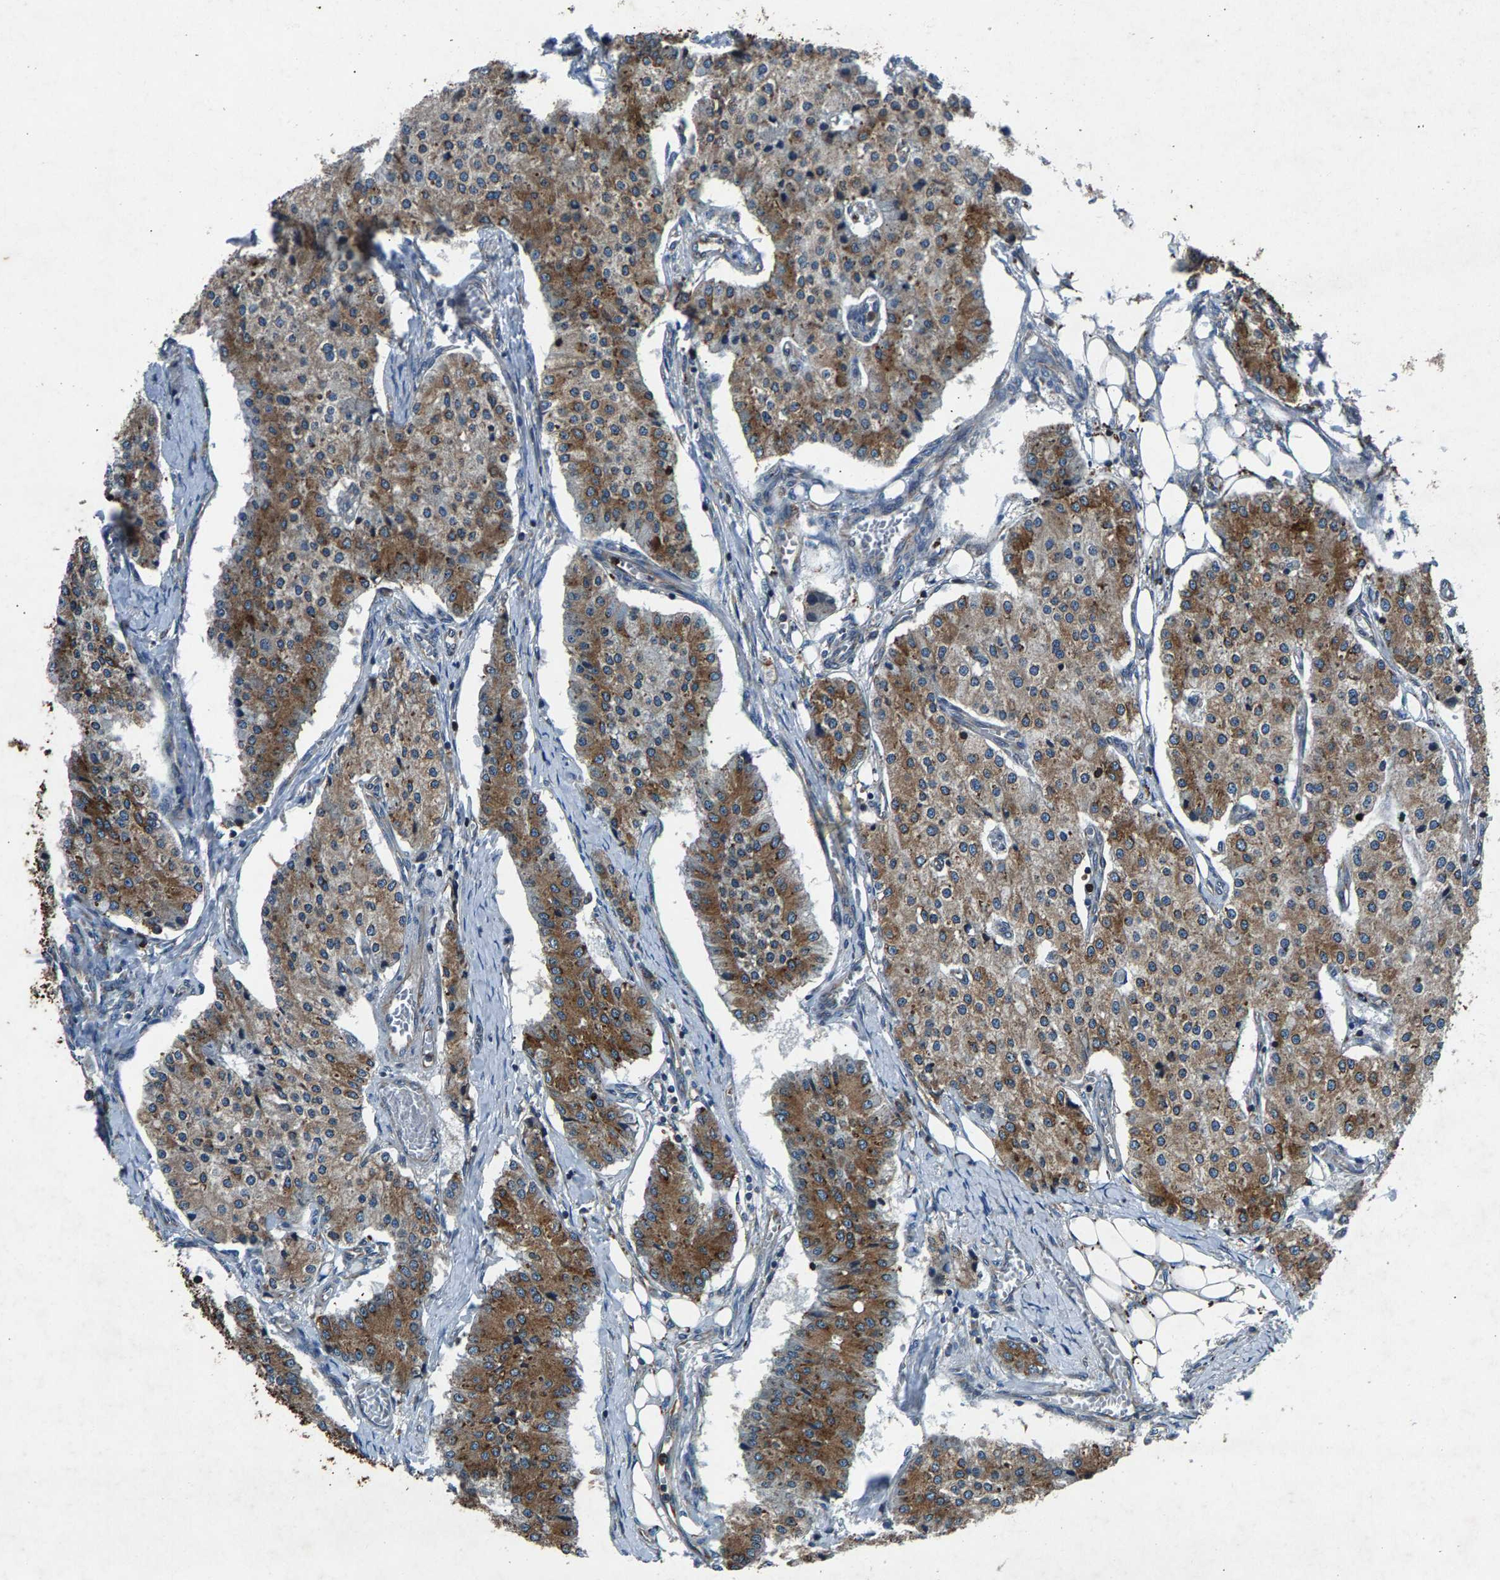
{"staining": {"intensity": "moderate", "quantity": ">75%", "location": "cytoplasmic/membranous"}, "tissue": "carcinoid", "cell_type": "Tumor cells", "image_type": "cancer", "snomed": [{"axis": "morphology", "description": "Carcinoid, malignant, NOS"}, {"axis": "topography", "description": "Colon"}], "caption": "Human carcinoid stained with a brown dye reveals moderate cytoplasmic/membranous positive expression in approximately >75% of tumor cells.", "gene": "LPCAT1", "patient": {"sex": "female", "age": 52}}